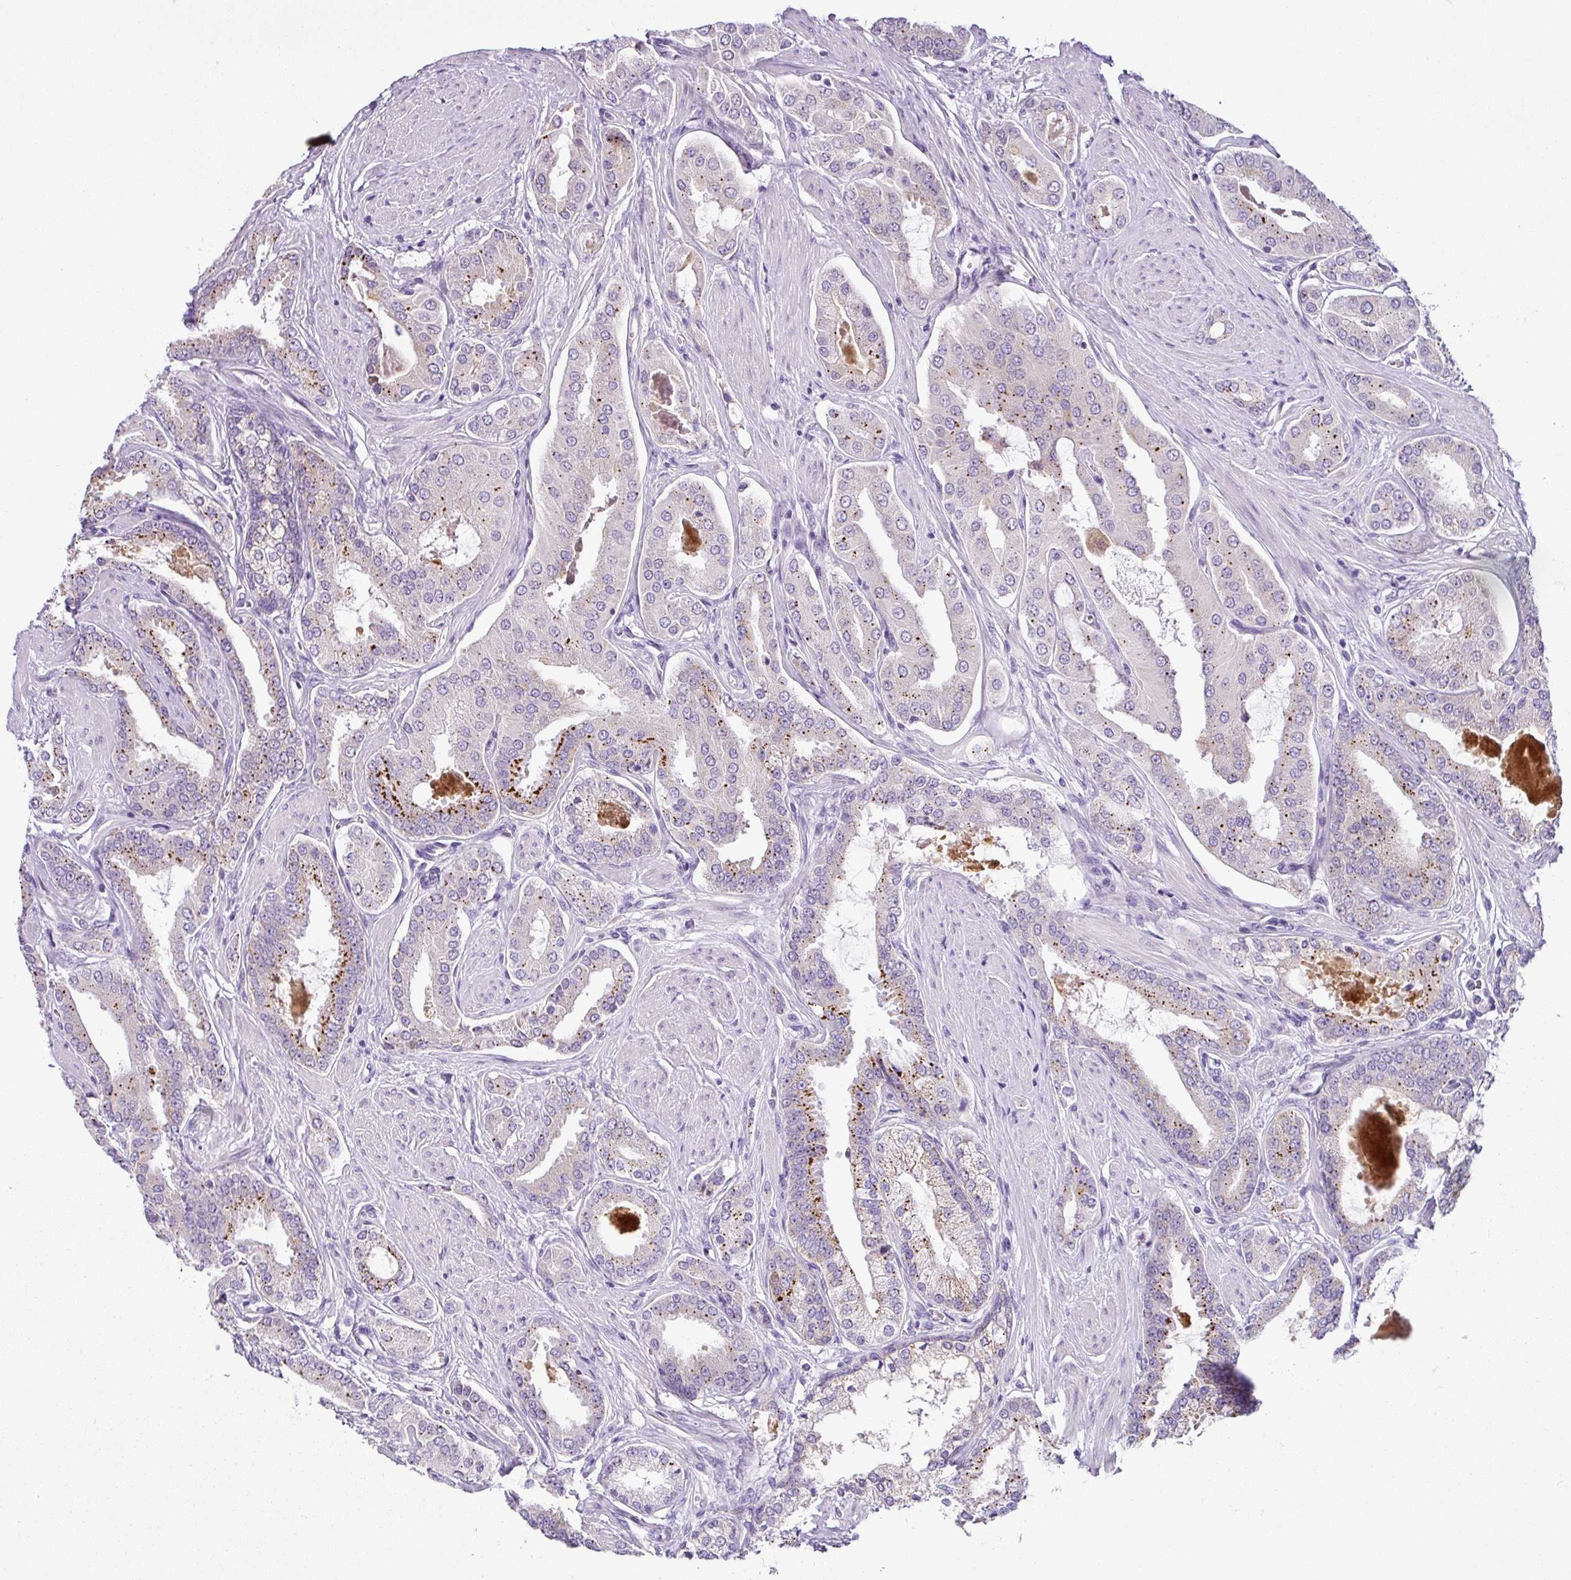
{"staining": {"intensity": "moderate", "quantity": "25%-75%", "location": "cytoplasmic/membranous"}, "tissue": "prostate cancer", "cell_type": "Tumor cells", "image_type": "cancer", "snomed": [{"axis": "morphology", "description": "Adenocarcinoma, Low grade"}, {"axis": "topography", "description": "Prostate"}], "caption": "Immunohistochemical staining of prostate adenocarcinoma (low-grade) exhibits medium levels of moderate cytoplasmic/membranous protein positivity in approximately 25%-75% of tumor cells.", "gene": "HMCN2", "patient": {"sex": "male", "age": 42}}